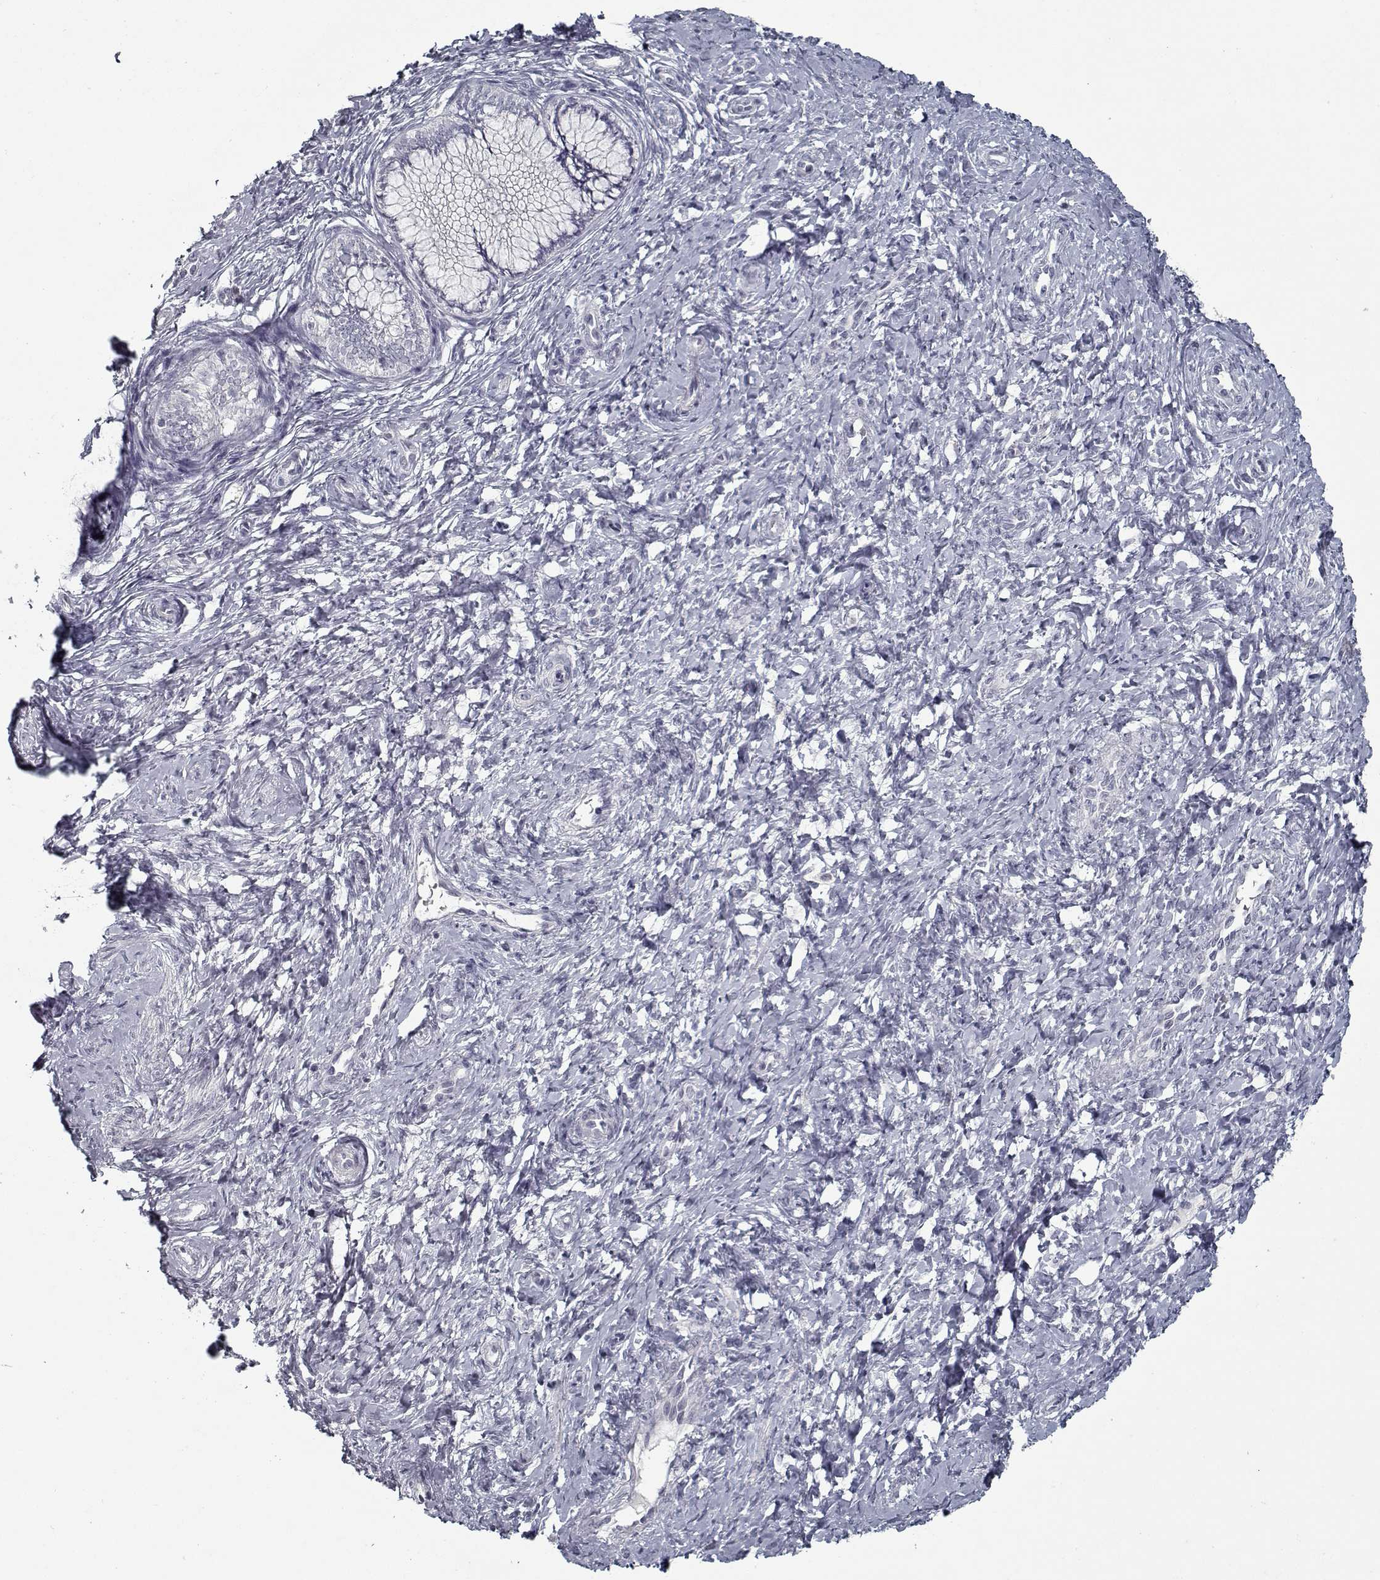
{"staining": {"intensity": "negative", "quantity": "none", "location": "none"}, "tissue": "cervix", "cell_type": "Glandular cells", "image_type": "normal", "snomed": [{"axis": "morphology", "description": "Normal tissue, NOS"}, {"axis": "topography", "description": "Cervix"}], "caption": "An immunohistochemistry (IHC) micrograph of normal cervix is shown. There is no staining in glandular cells of cervix.", "gene": "GAD2", "patient": {"sex": "female", "age": 37}}